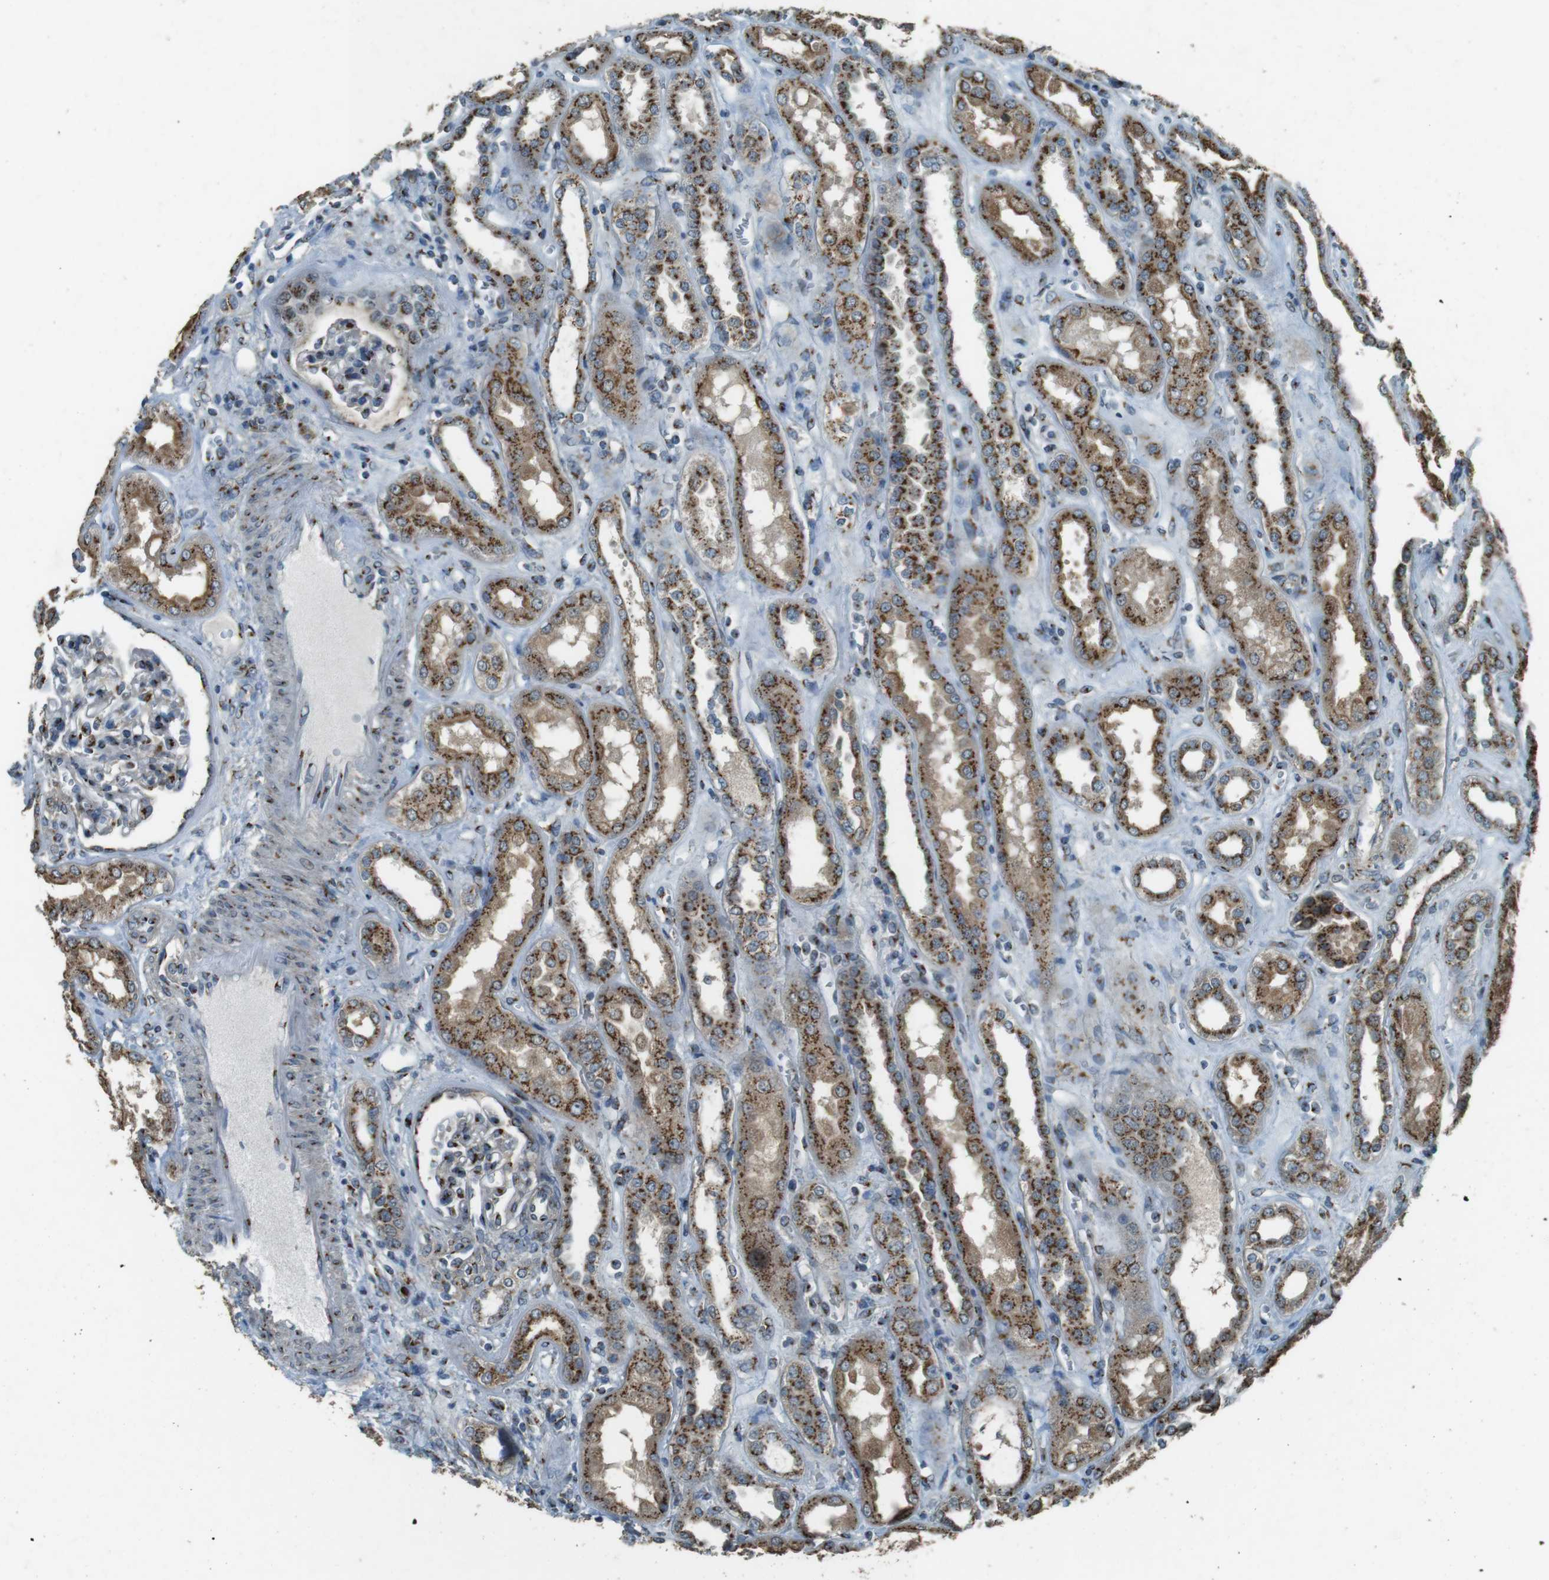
{"staining": {"intensity": "moderate", "quantity": "25%-75%", "location": "cytoplasmic/membranous"}, "tissue": "kidney", "cell_type": "Cells in glomeruli", "image_type": "normal", "snomed": [{"axis": "morphology", "description": "Normal tissue, NOS"}, {"axis": "topography", "description": "Kidney"}], "caption": "IHC image of benign human kidney stained for a protein (brown), which exhibits medium levels of moderate cytoplasmic/membranous positivity in approximately 25%-75% of cells in glomeruli.", "gene": "TMEM115", "patient": {"sex": "male", "age": 59}}